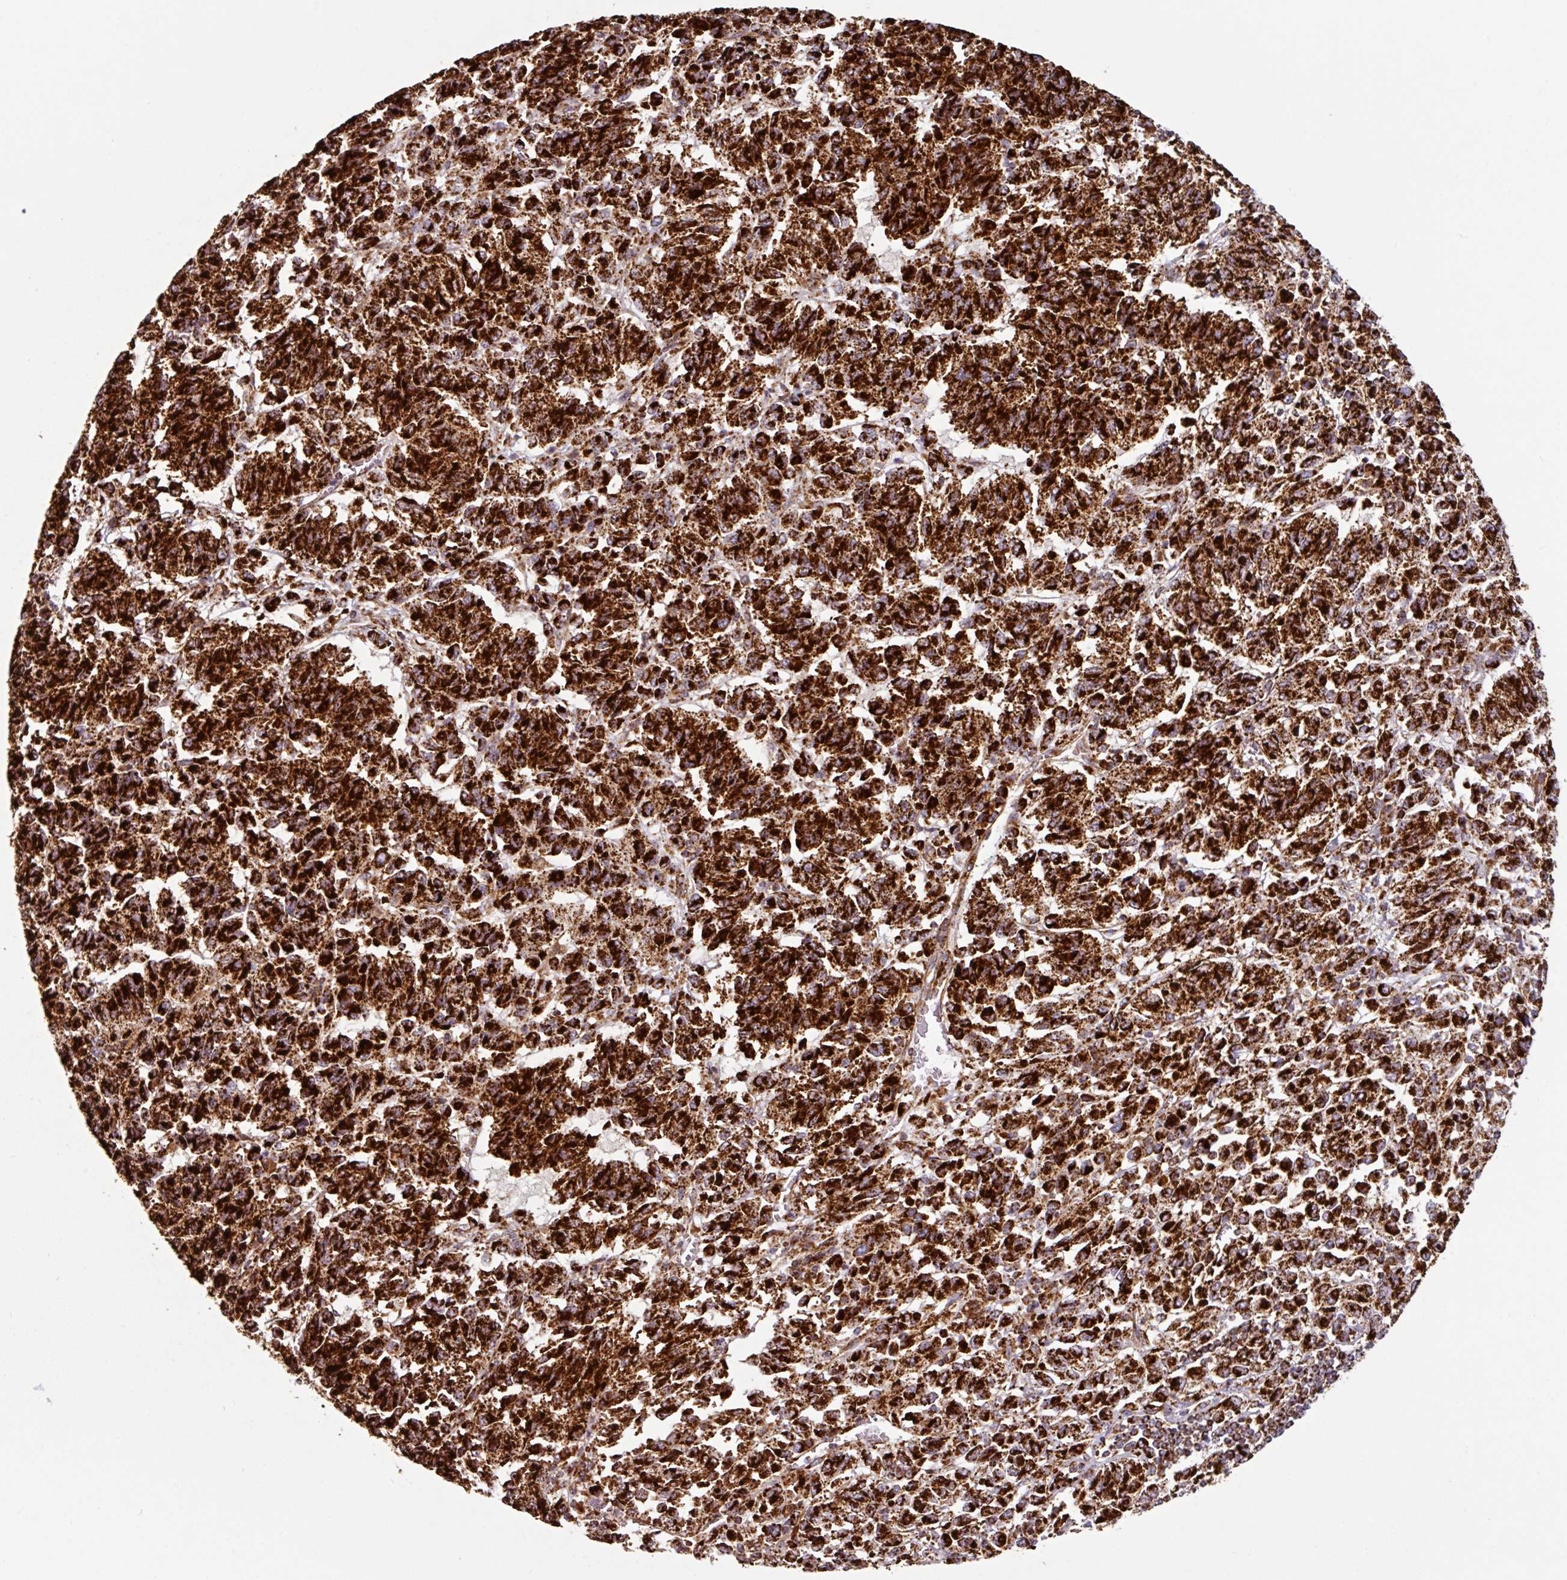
{"staining": {"intensity": "strong", "quantity": ">75%", "location": "cytoplasmic/membranous"}, "tissue": "melanoma", "cell_type": "Tumor cells", "image_type": "cancer", "snomed": [{"axis": "morphology", "description": "Malignant melanoma, Metastatic site"}, {"axis": "topography", "description": "Lung"}], "caption": "Immunohistochemical staining of human malignant melanoma (metastatic site) exhibits high levels of strong cytoplasmic/membranous expression in about >75% of tumor cells.", "gene": "TRAP1", "patient": {"sex": "male", "age": 64}}